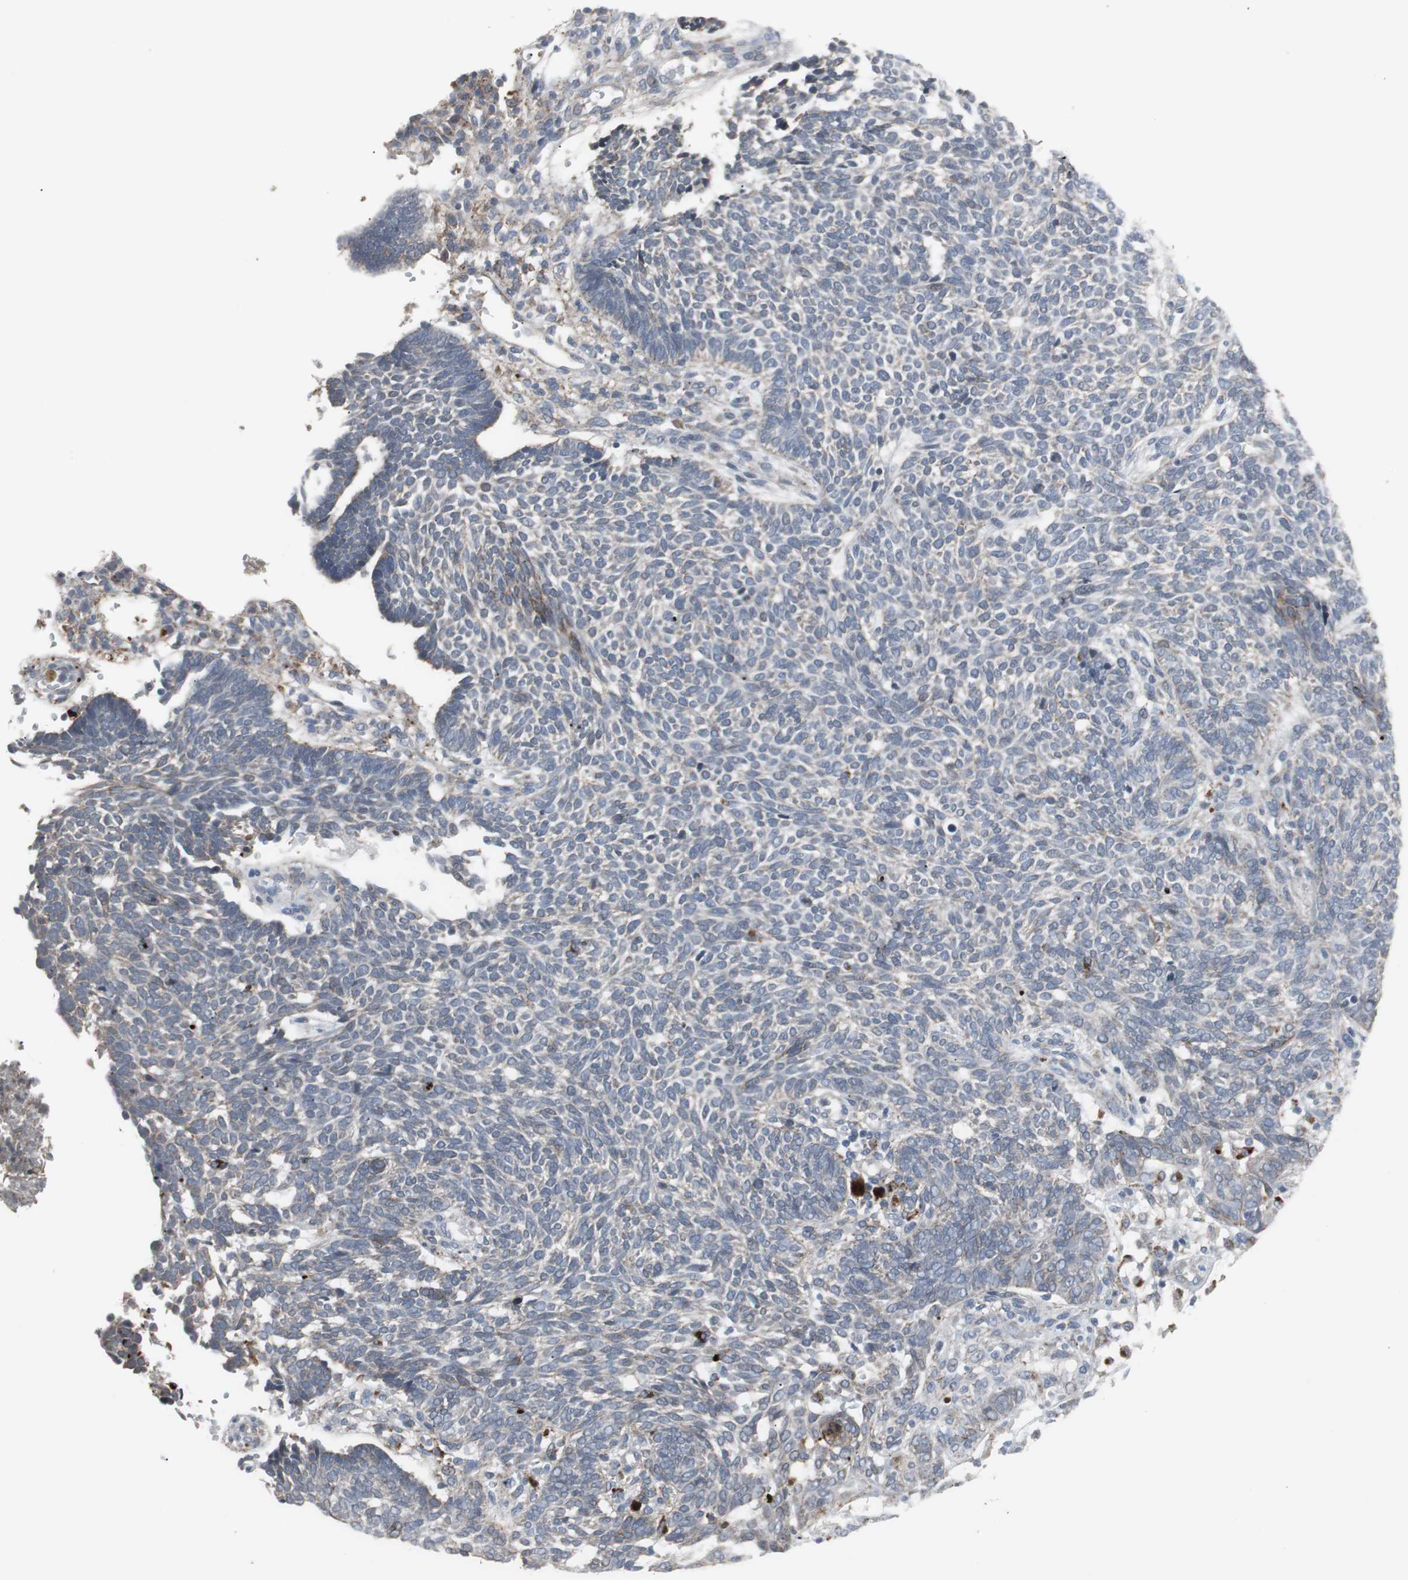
{"staining": {"intensity": "weak", "quantity": "25%-75%", "location": "cytoplasmic/membranous"}, "tissue": "skin cancer", "cell_type": "Tumor cells", "image_type": "cancer", "snomed": [{"axis": "morphology", "description": "Normal tissue, NOS"}, {"axis": "morphology", "description": "Basal cell carcinoma"}, {"axis": "topography", "description": "Skin"}], "caption": "Immunohistochemistry (DAB (3,3'-diaminobenzidine)) staining of skin basal cell carcinoma exhibits weak cytoplasmic/membranous protein positivity in about 25%-75% of tumor cells.", "gene": "GBA1", "patient": {"sex": "male", "age": 87}}